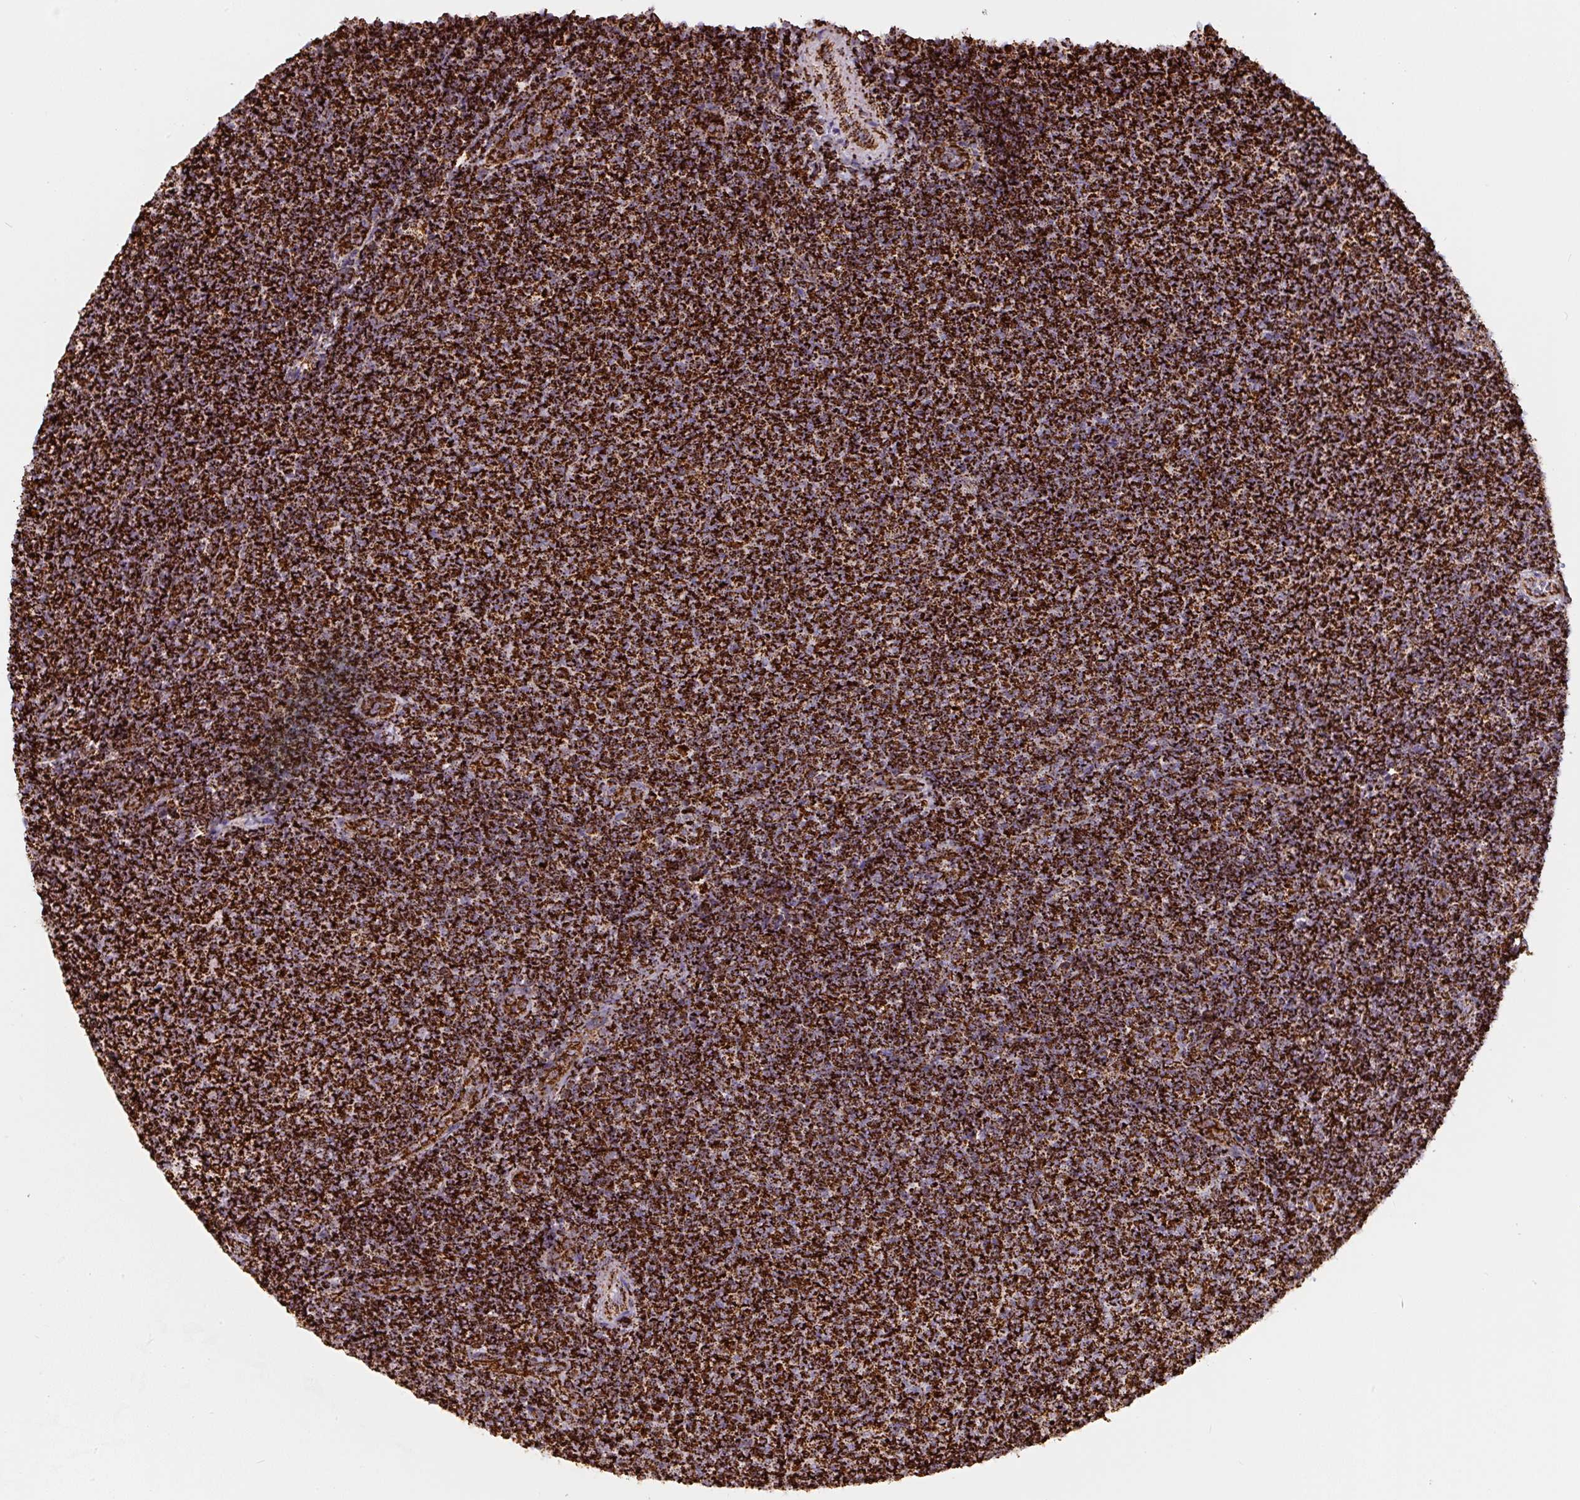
{"staining": {"intensity": "strong", "quantity": ">75%", "location": "cytoplasmic/membranous"}, "tissue": "lymphoma", "cell_type": "Tumor cells", "image_type": "cancer", "snomed": [{"axis": "morphology", "description": "Malignant lymphoma, non-Hodgkin's type, Low grade"}, {"axis": "topography", "description": "Lymph node"}], "caption": "This is a histology image of IHC staining of low-grade malignant lymphoma, non-Hodgkin's type, which shows strong expression in the cytoplasmic/membranous of tumor cells.", "gene": "ATP5F1A", "patient": {"sex": "male", "age": 66}}